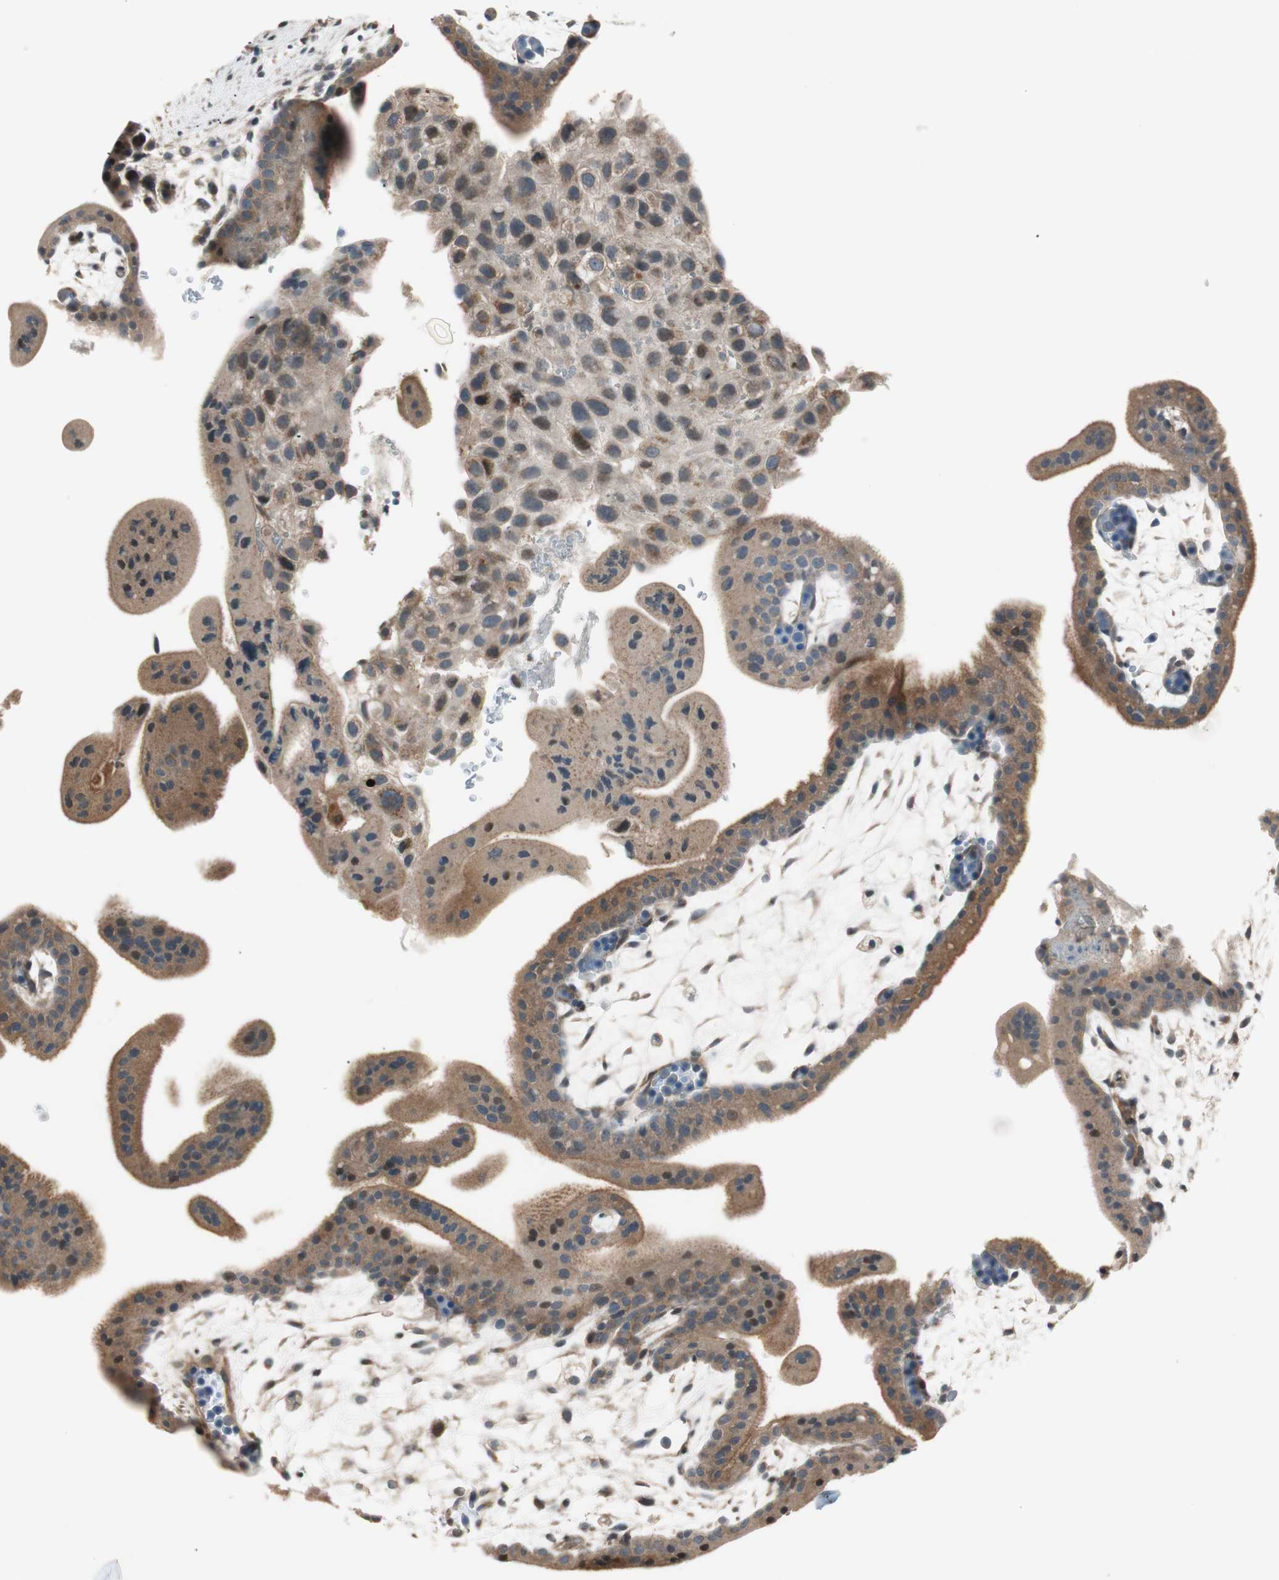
{"staining": {"intensity": "weak", "quantity": ">75%", "location": "cytoplasmic/membranous"}, "tissue": "placenta", "cell_type": "Decidual cells", "image_type": "normal", "snomed": [{"axis": "morphology", "description": "Normal tissue, NOS"}, {"axis": "topography", "description": "Placenta"}], "caption": "Decidual cells demonstrate low levels of weak cytoplasmic/membranous positivity in about >75% of cells in benign placenta. (DAB (3,3'-diaminobenzidine) = brown stain, brightfield microscopy at high magnification).", "gene": "CGRRF1", "patient": {"sex": "female", "age": 35}}